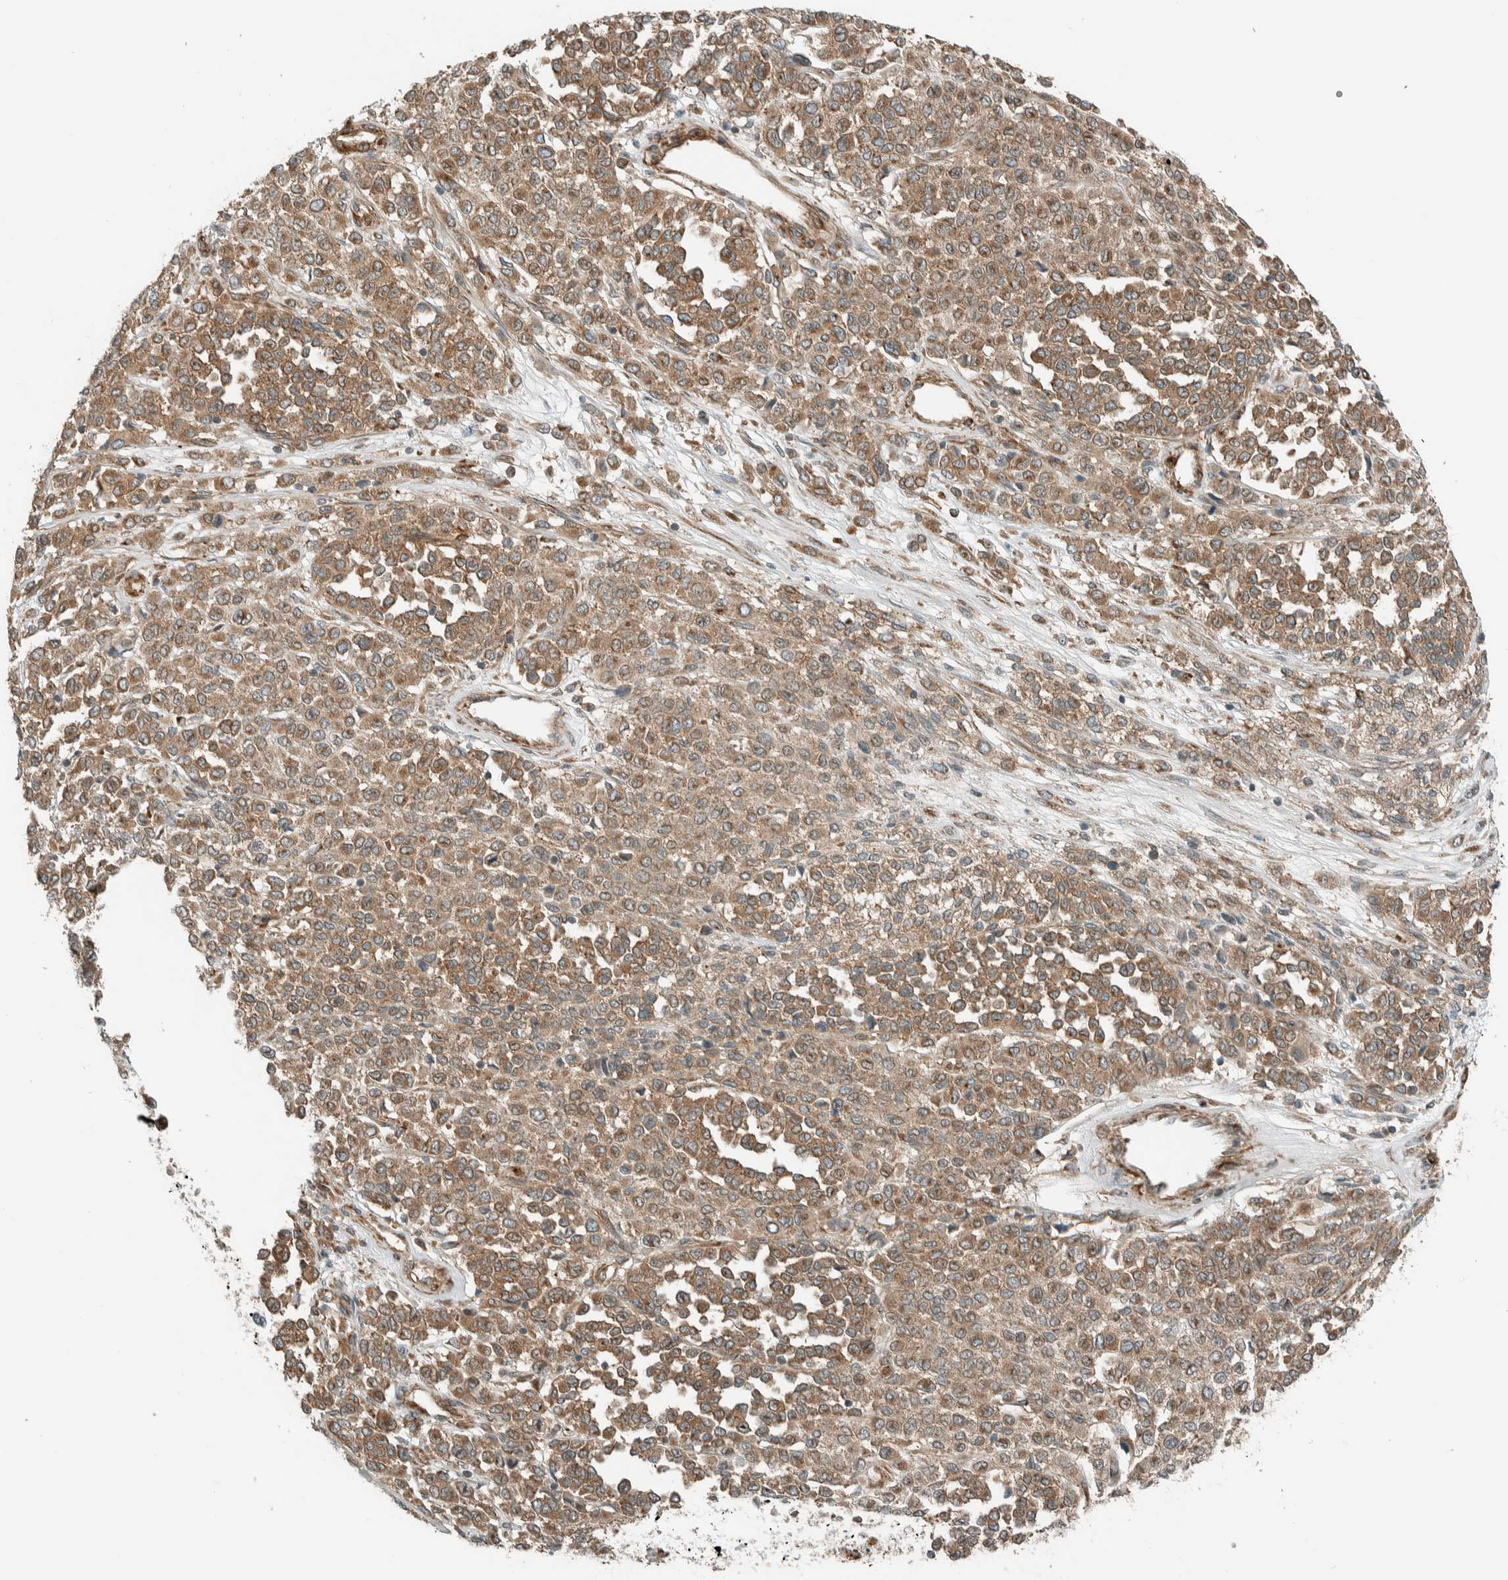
{"staining": {"intensity": "moderate", "quantity": ">75%", "location": "cytoplasmic/membranous"}, "tissue": "melanoma", "cell_type": "Tumor cells", "image_type": "cancer", "snomed": [{"axis": "morphology", "description": "Malignant melanoma, Metastatic site"}, {"axis": "topography", "description": "Pancreas"}], "caption": "A histopathology image of human melanoma stained for a protein reveals moderate cytoplasmic/membranous brown staining in tumor cells. (DAB (3,3'-diaminobenzidine) IHC, brown staining for protein, blue staining for nuclei).", "gene": "EXOC7", "patient": {"sex": "female", "age": 30}}